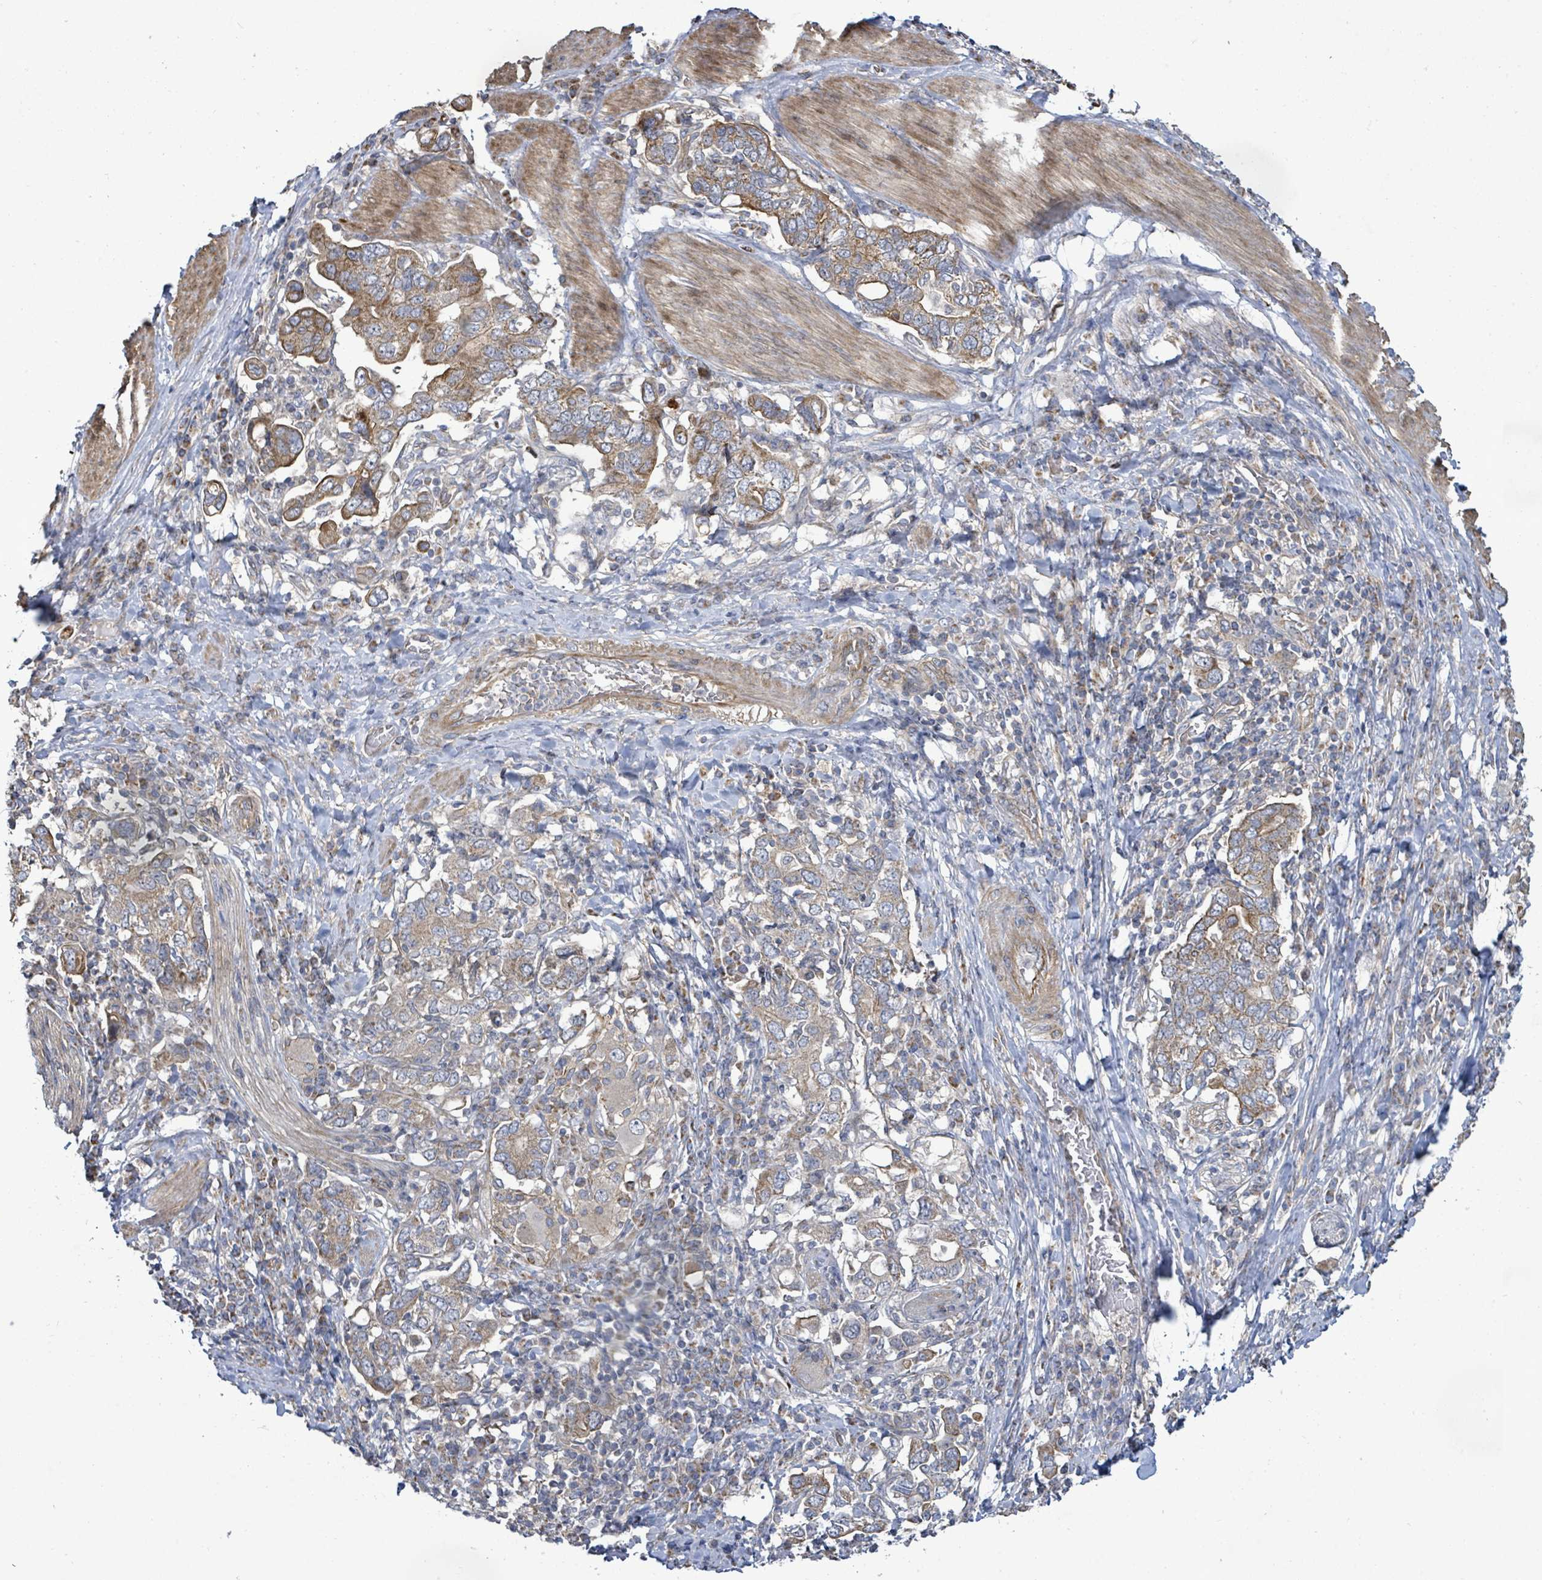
{"staining": {"intensity": "moderate", "quantity": "25%-75%", "location": "cytoplasmic/membranous"}, "tissue": "stomach cancer", "cell_type": "Tumor cells", "image_type": "cancer", "snomed": [{"axis": "morphology", "description": "Adenocarcinoma, NOS"}, {"axis": "topography", "description": "Stomach, upper"}, {"axis": "topography", "description": "Stomach"}], "caption": "This micrograph shows immunohistochemistry (IHC) staining of stomach cancer (adenocarcinoma), with medium moderate cytoplasmic/membranous positivity in about 25%-75% of tumor cells.", "gene": "KBTBD11", "patient": {"sex": "male", "age": 62}}